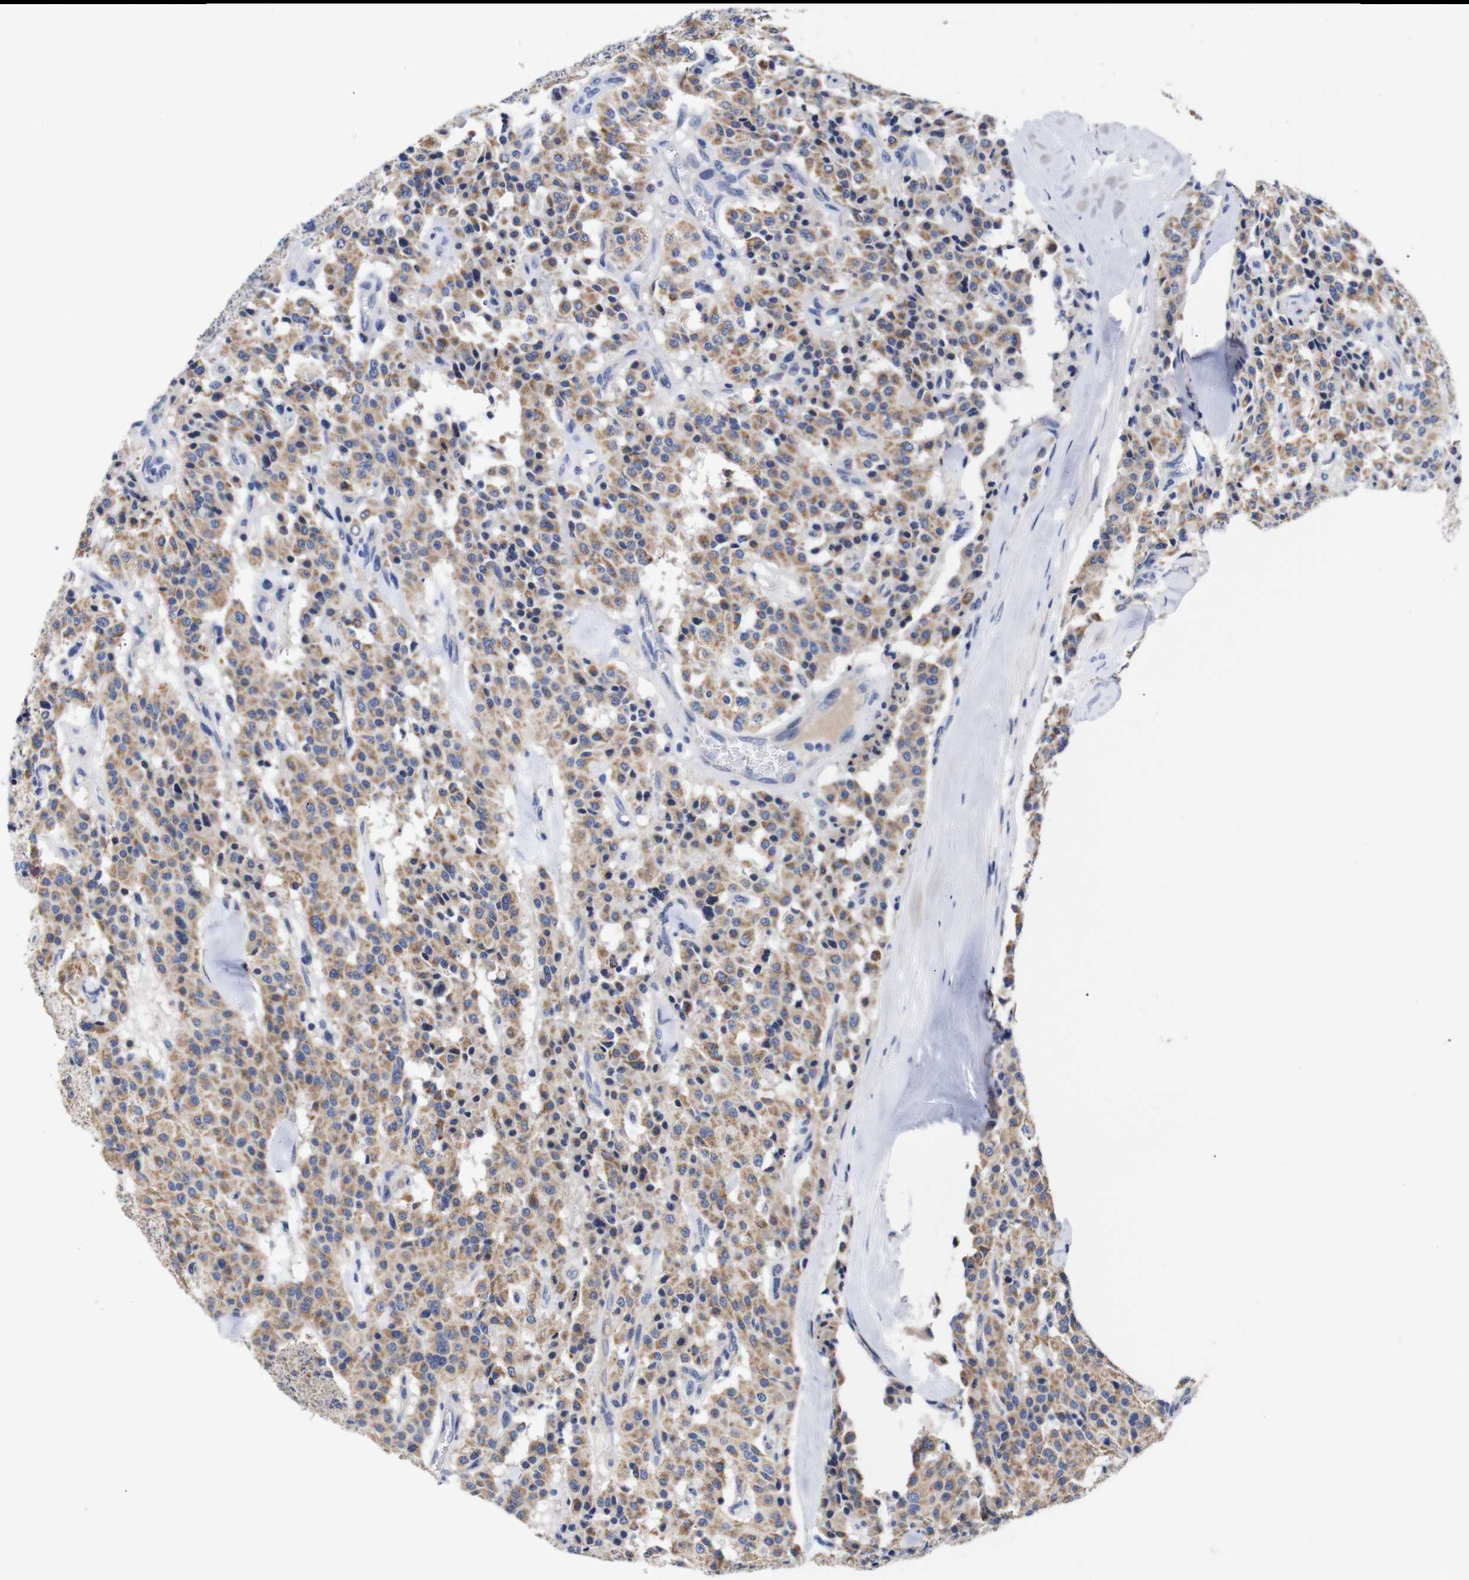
{"staining": {"intensity": "moderate", "quantity": ">75%", "location": "cytoplasmic/membranous"}, "tissue": "carcinoid", "cell_type": "Tumor cells", "image_type": "cancer", "snomed": [{"axis": "morphology", "description": "Carcinoid, malignant, NOS"}, {"axis": "topography", "description": "Lung"}], "caption": "A medium amount of moderate cytoplasmic/membranous positivity is identified in approximately >75% of tumor cells in carcinoid (malignant) tissue. The staining is performed using DAB (3,3'-diaminobenzidine) brown chromogen to label protein expression. The nuclei are counter-stained blue using hematoxylin.", "gene": "OPN3", "patient": {"sex": "male", "age": 30}}